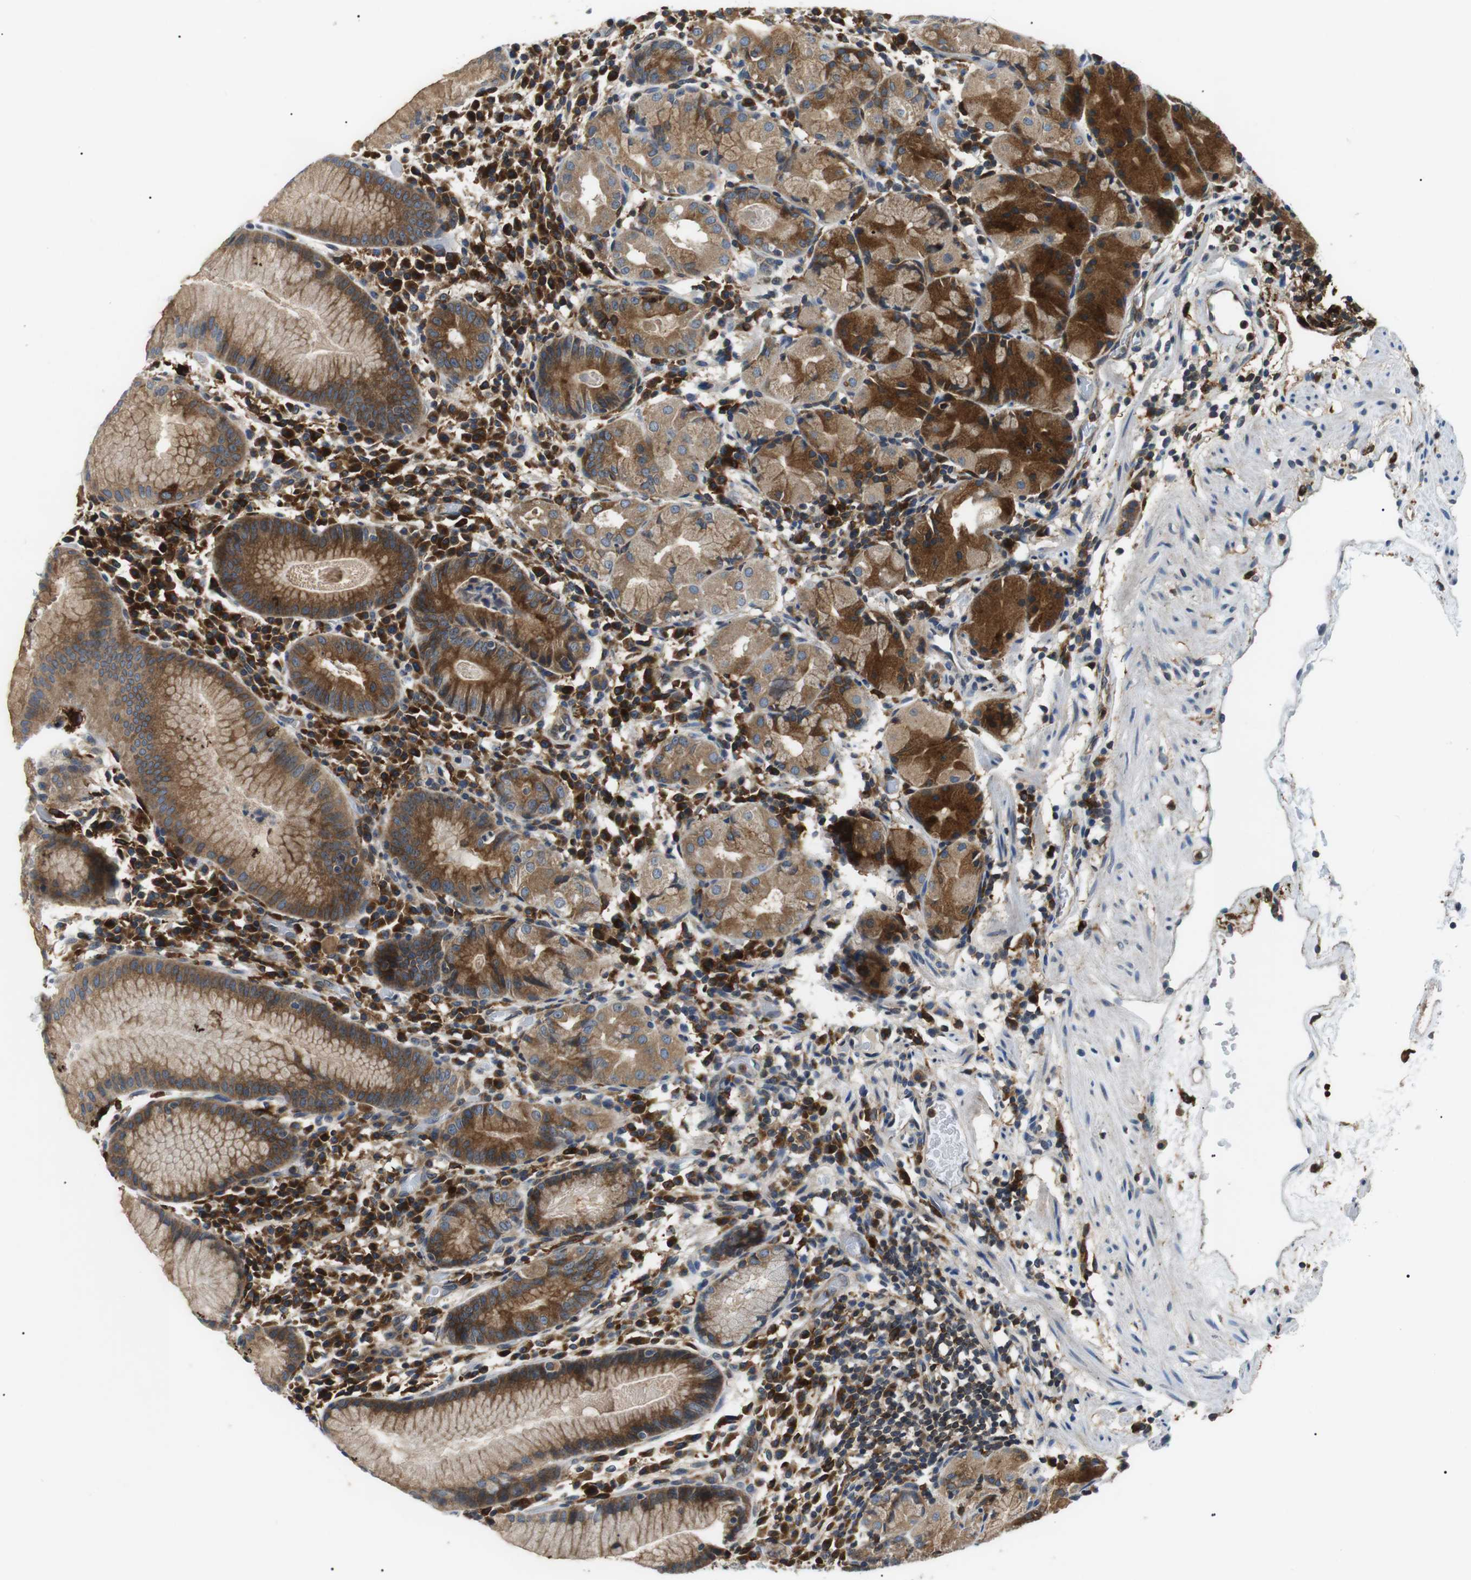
{"staining": {"intensity": "strong", "quantity": ">75%", "location": "cytoplasmic/membranous"}, "tissue": "stomach", "cell_type": "Glandular cells", "image_type": "normal", "snomed": [{"axis": "morphology", "description": "Normal tissue, NOS"}, {"axis": "topography", "description": "Stomach"}, {"axis": "topography", "description": "Stomach, lower"}], "caption": "Immunohistochemistry (IHC) (DAB) staining of unremarkable human stomach exhibits strong cytoplasmic/membranous protein positivity in about >75% of glandular cells.", "gene": "RAB9A", "patient": {"sex": "female", "age": 75}}